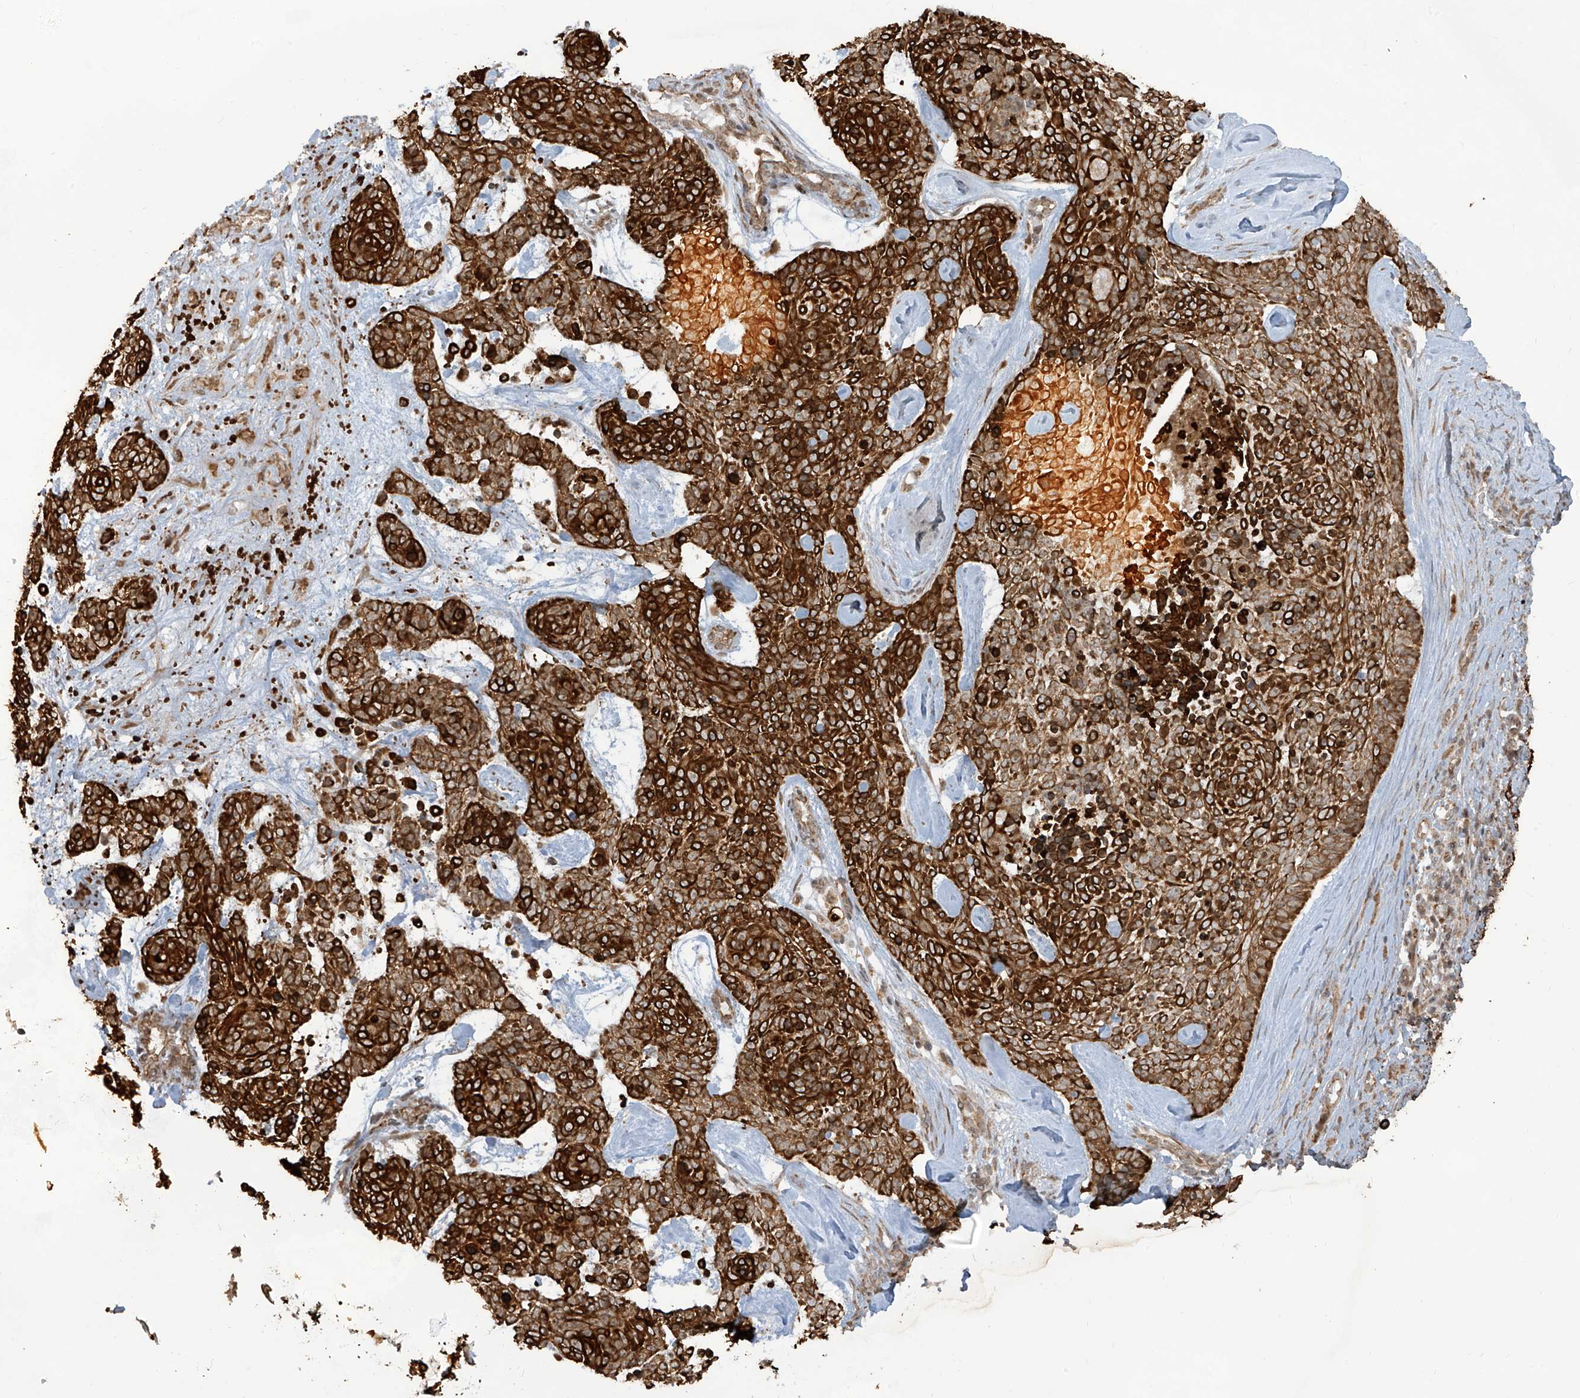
{"staining": {"intensity": "strong", "quantity": ">75%", "location": "cytoplasmic/membranous"}, "tissue": "skin cancer", "cell_type": "Tumor cells", "image_type": "cancer", "snomed": [{"axis": "morphology", "description": "Basal cell carcinoma"}, {"axis": "topography", "description": "Skin"}], "caption": "Protein expression analysis of human basal cell carcinoma (skin) reveals strong cytoplasmic/membranous expression in about >75% of tumor cells. The staining is performed using DAB (3,3'-diaminobenzidine) brown chromogen to label protein expression. The nuclei are counter-stained blue using hematoxylin.", "gene": "TRIM67", "patient": {"sex": "female", "age": 81}}